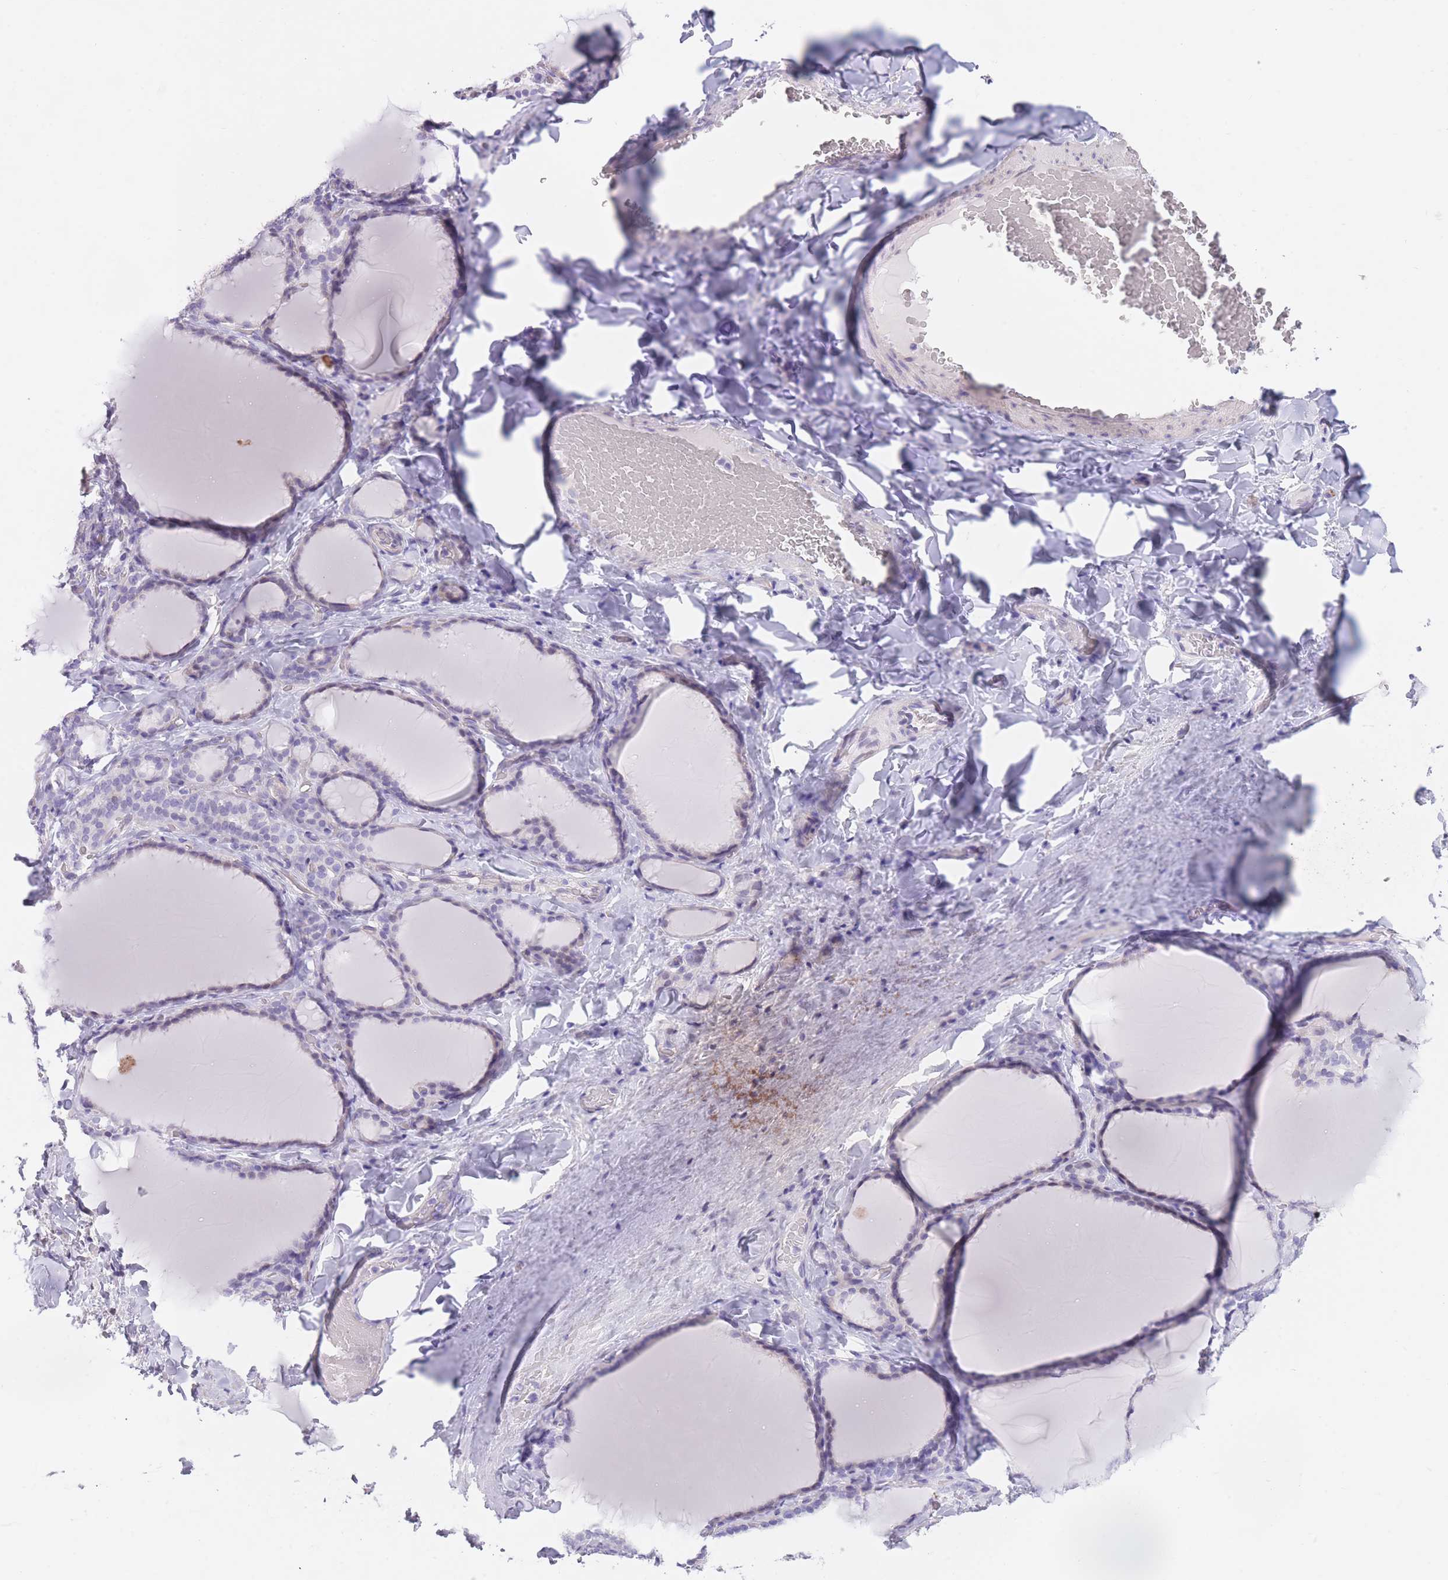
{"staining": {"intensity": "negative", "quantity": "none", "location": "none"}, "tissue": "thyroid gland", "cell_type": "Glandular cells", "image_type": "normal", "snomed": [{"axis": "morphology", "description": "Normal tissue, NOS"}, {"axis": "topography", "description": "Thyroid gland"}], "caption": "IHC histopathology image of unremarkable thyroid gland: thyroid gland stained with DAB (3,3'-diaminobenzidine) shows no significant protein expression in glandular cells.", "gene": "WDR70", "patient": {"sex": "female", "age": 31}}